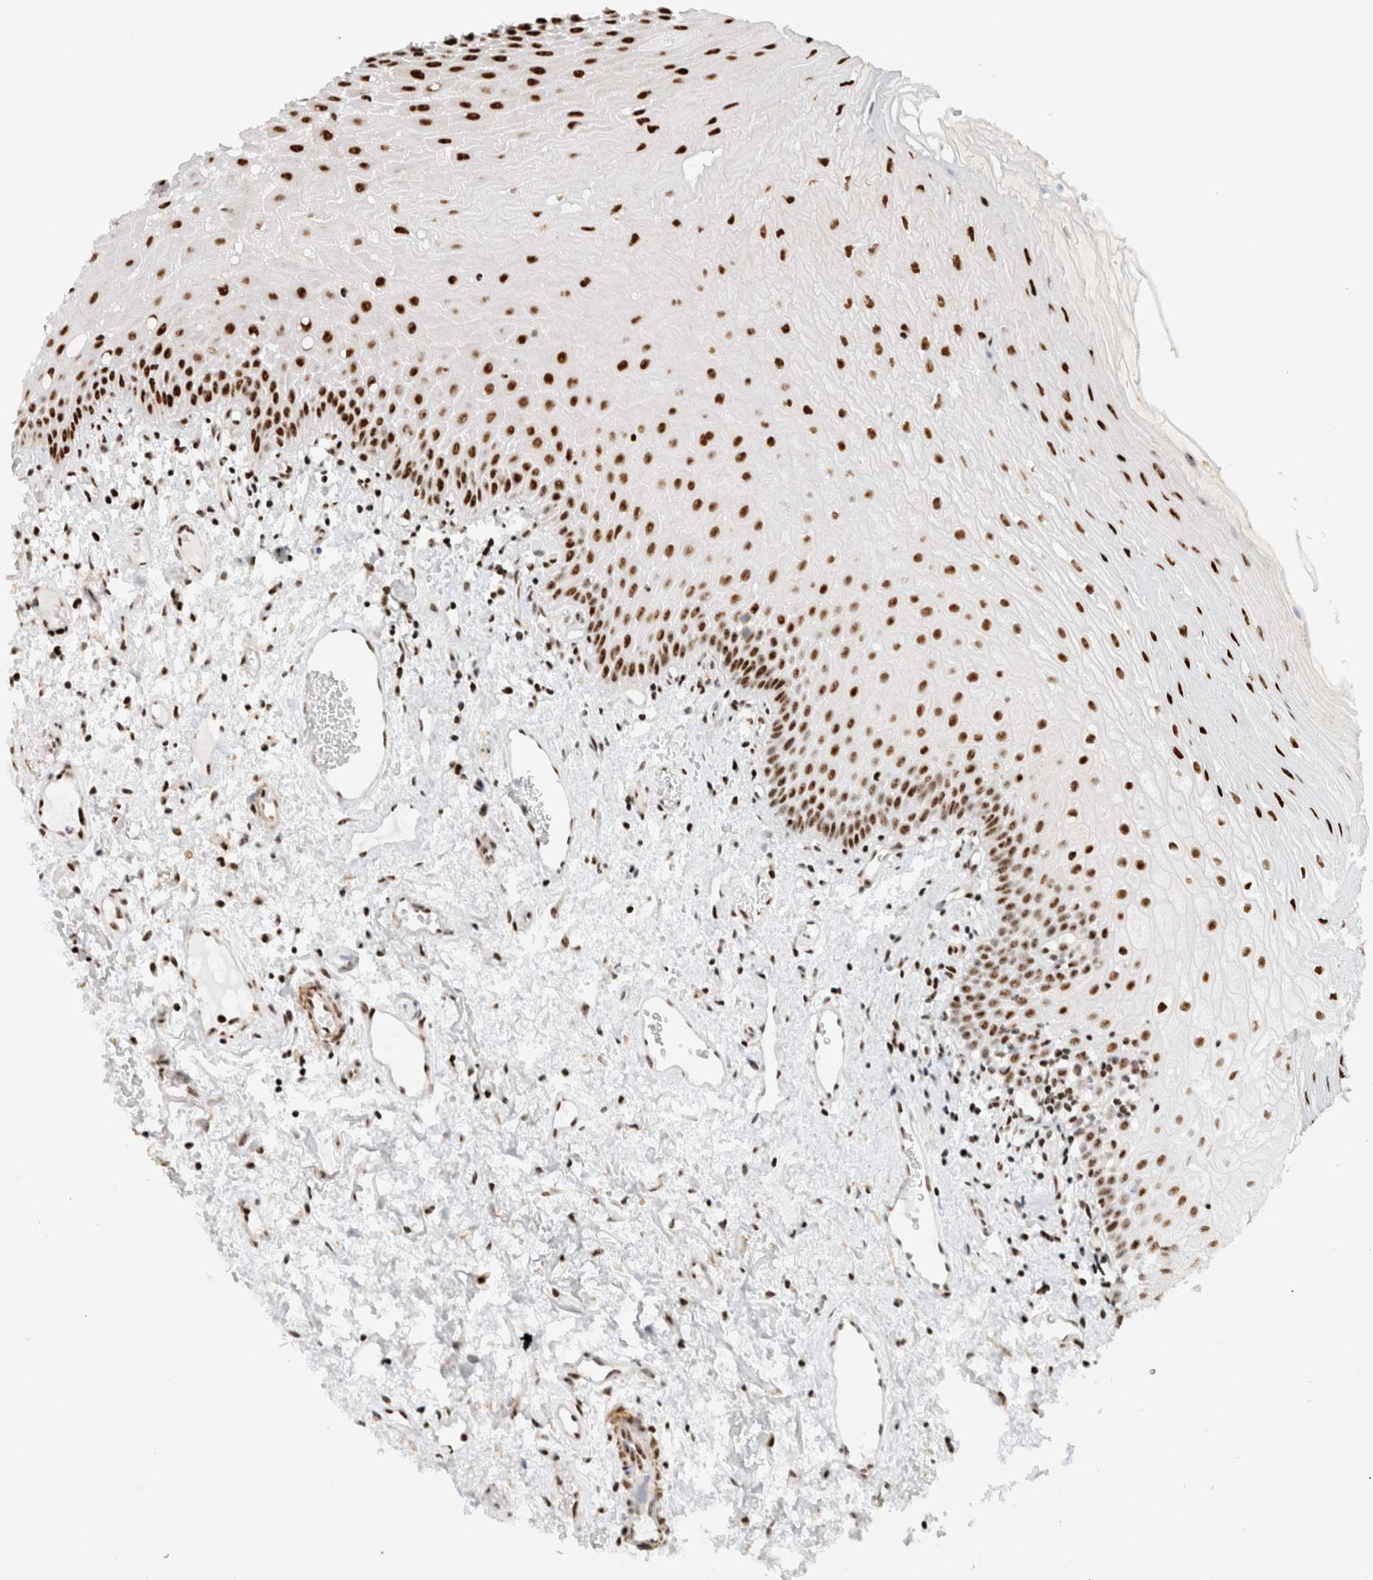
{"staining": {"intensity": "strong", "quantity": ">75%", "location": "nuclear"}, "tissue": "oral mucosa", "cell_type": "Squamous epithelial cells", "image_type": "normal", "snomed": [{"axis": "morphology", "description": "Normal tissue, NOS"}, {"axis": "topography", "description": "Oral tissue"}], "caption": "Oral mucosa was stained to show a protein in brown. There is high levels of strong nuclear positivity in approximately >75% of squamous epithelial cells. The staining was performed using DAB (3,3'-diaminobenzidine), with brown indicating positive protein expression. Nuclei are stained blue with hematoxylin.", "gene": "ID3", "patient": {"sex": "male", "age": 52}}